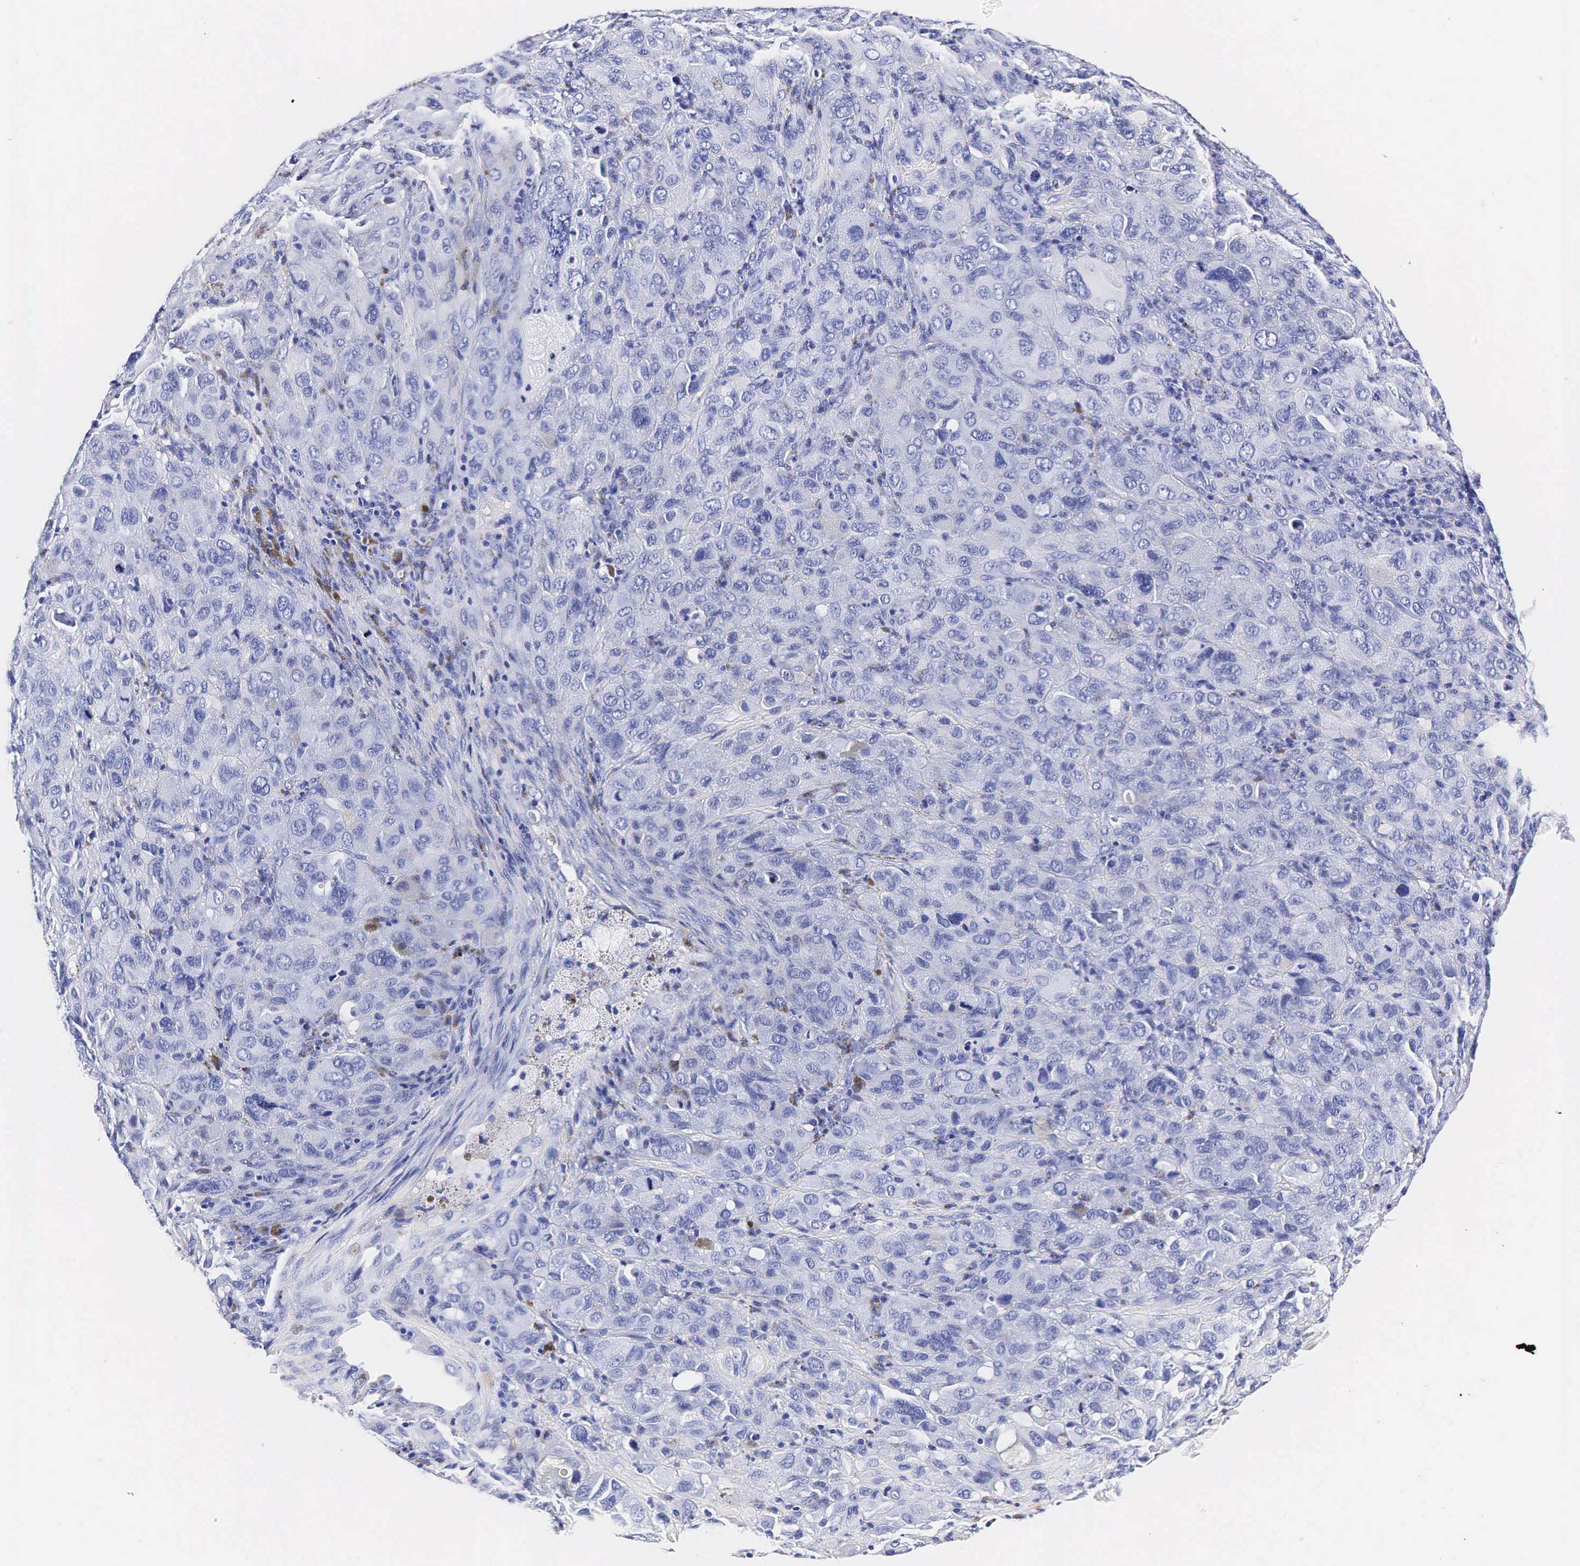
{"staining": {"intensity": "negative", "quantity": "none", "location": "none"}, "tissue": "melanoma", "cell_type": "Tumor cells", "image_type": "cancer", "snomed": [{"axis": "morphology", "description": "Malignant melanoma, Metastatic site"}, {"axis": "topography", "description": "Skin"}], "caption": "This is an immunohistochemistry (IHC) image of malignant melanoma (metastatic site). There is no staining in tumor cells.", "gene": "KLK3", "patient": {"sex": "male", "age": 32}}